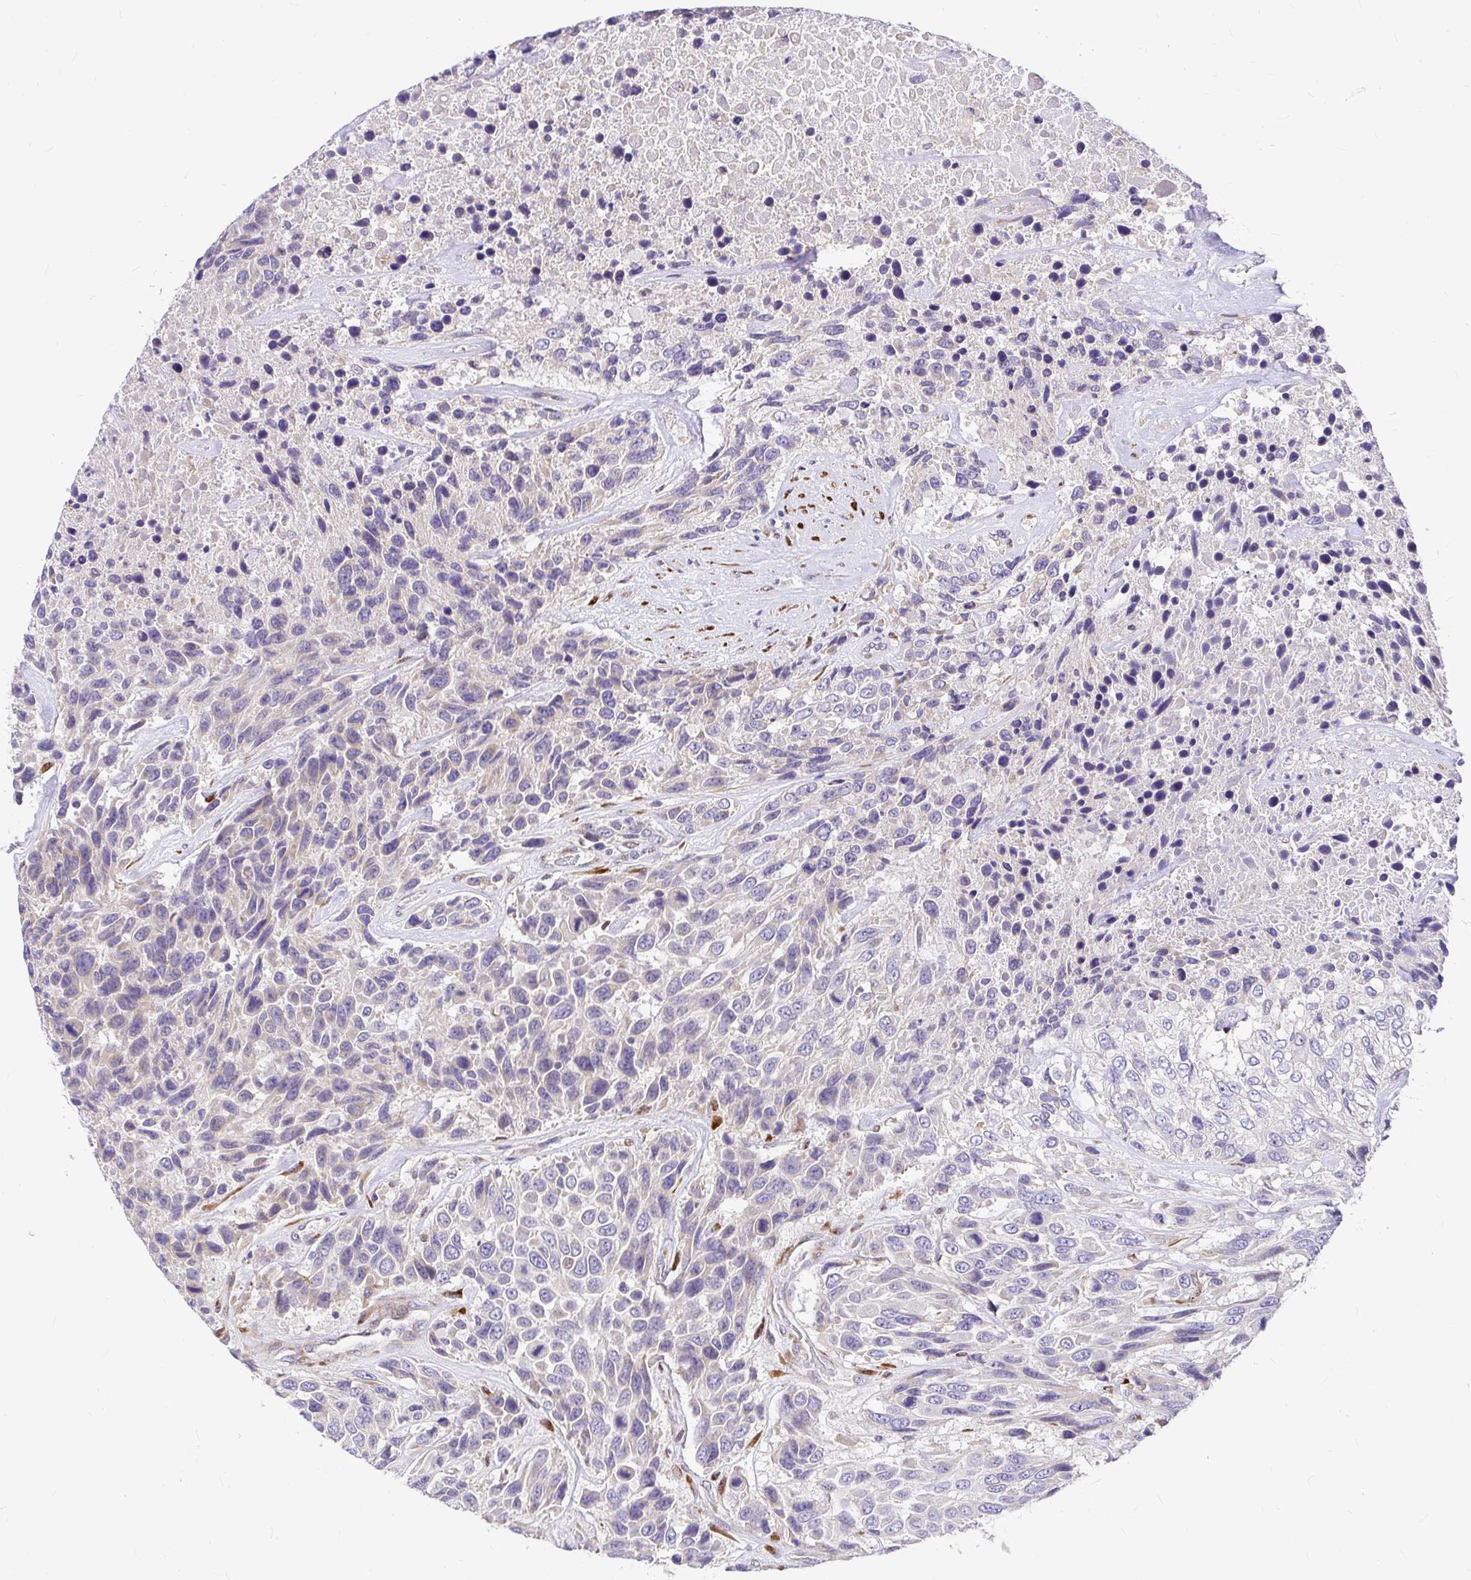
{"staining": {"intensity": "negative", "quantity": "none", "location": "none"}, "tissue": "urothelial cancer", "cell_type": "Tumor cells", "image_type": "cancer", "snomed": [{"axis": "morphology", "description": "Urothelial carcinoma, High grade"}, {"axis": "topography", "description": "Urinary bladder"}], "caption": "A histopathology image of high-grade urothelial carcinoma stained for a protein shows no brown staining in tumor cells. (DAB (3,3'-diaminobenzidine) immunohistochemistry (IHC) visualized using brightfield microscopy, high magnification).", "gene": "GABBR2", "patient": {"sex": "female", "age": 70}}